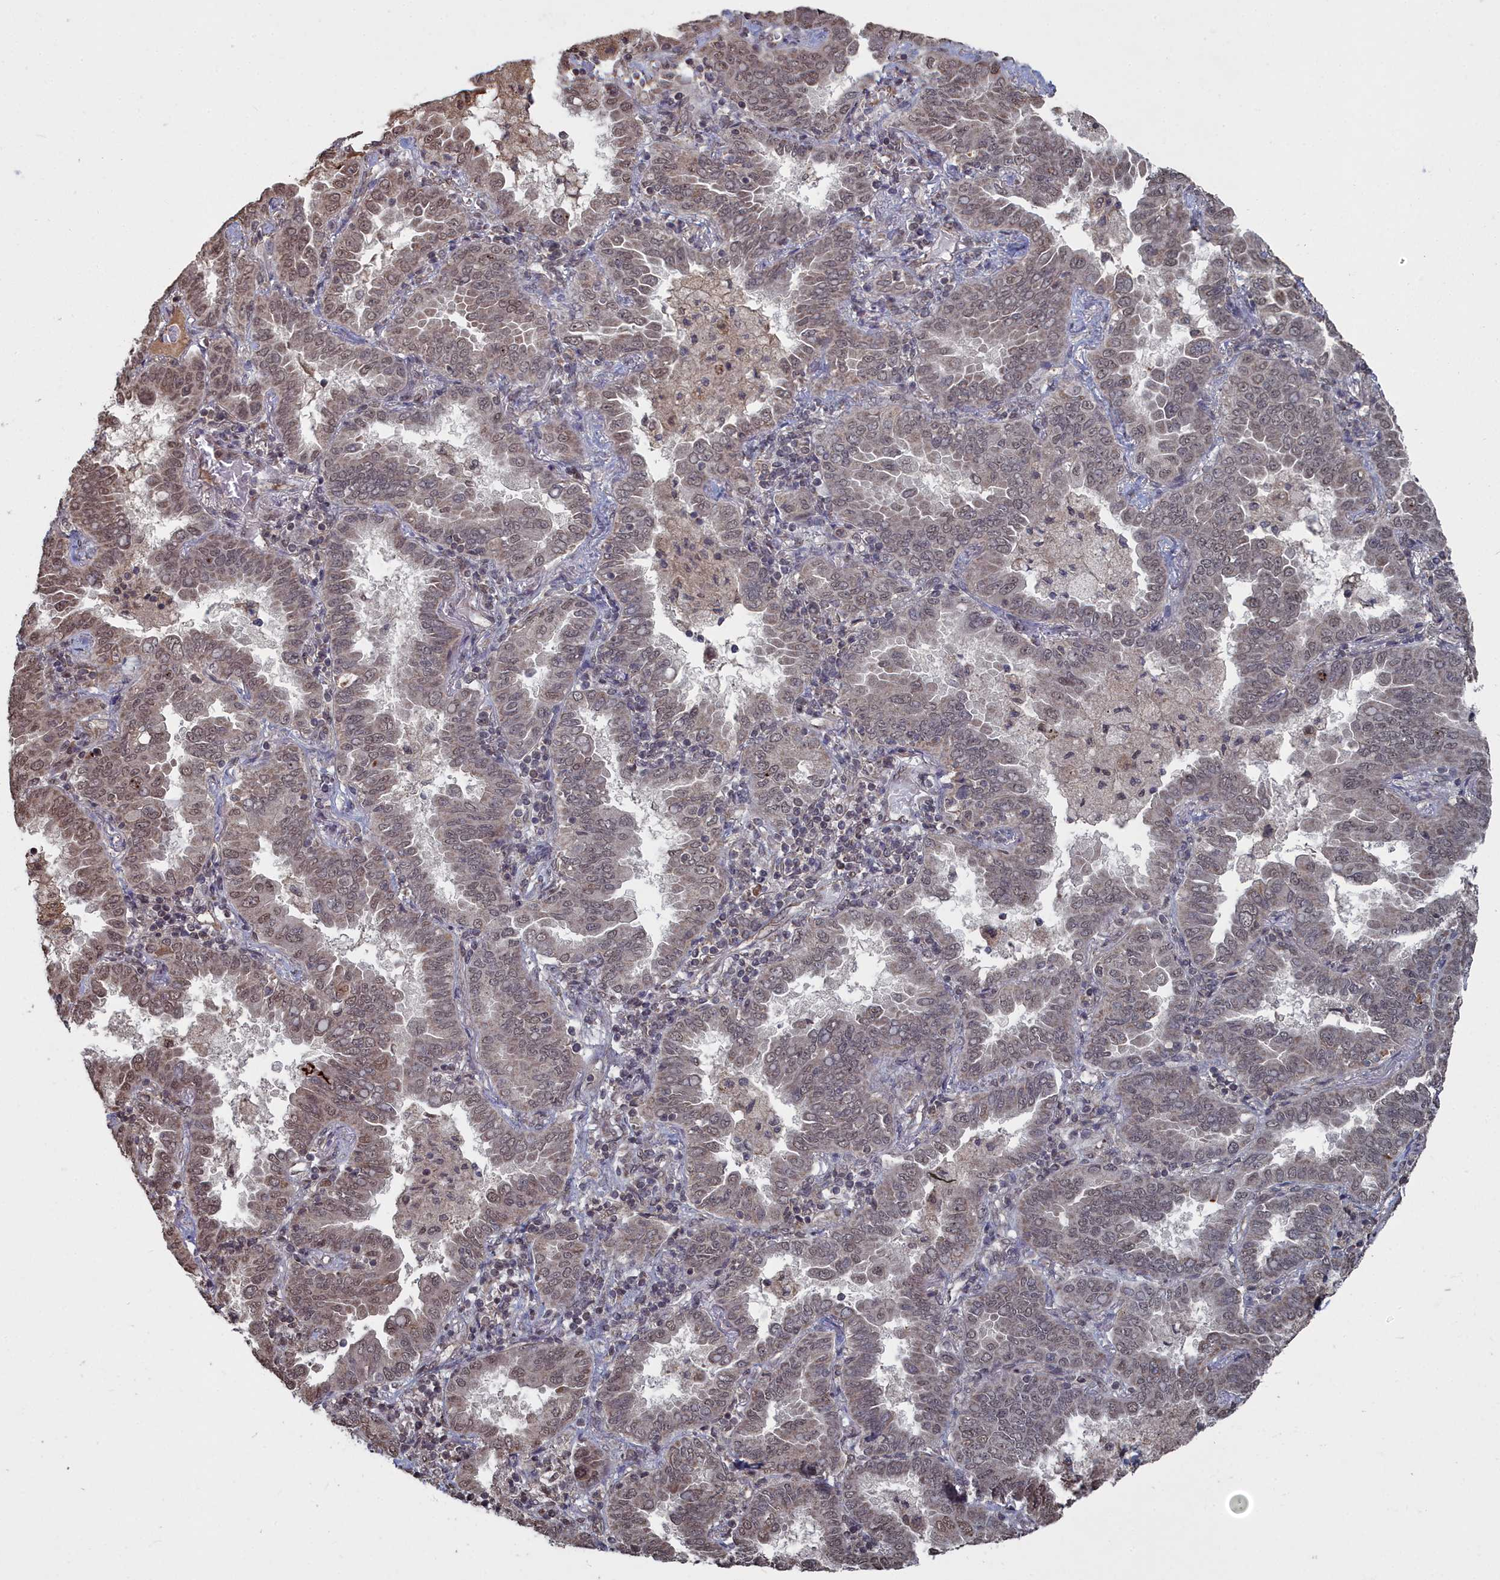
{"staining": {"intensity": "moderate", "quantity": ">75%", "location": "nuclear"}, "tissue": "lung cancer", "cell_type": "Tumor cells", "image_type": "cancer", "snomed": [{"axis": "morphology", "description": "Adenocarcinoma, NOS"}, {"axis": "topography", "description": "Lung"}], "caption": "Lung cancer (adenocarcinoma) was stained to show a protein in brown. There is medium levels of moderate nuclear staining in about >75% of tumor cells.", "gene": "CCNP", "patient": {"sex": "male", "age": 64}}